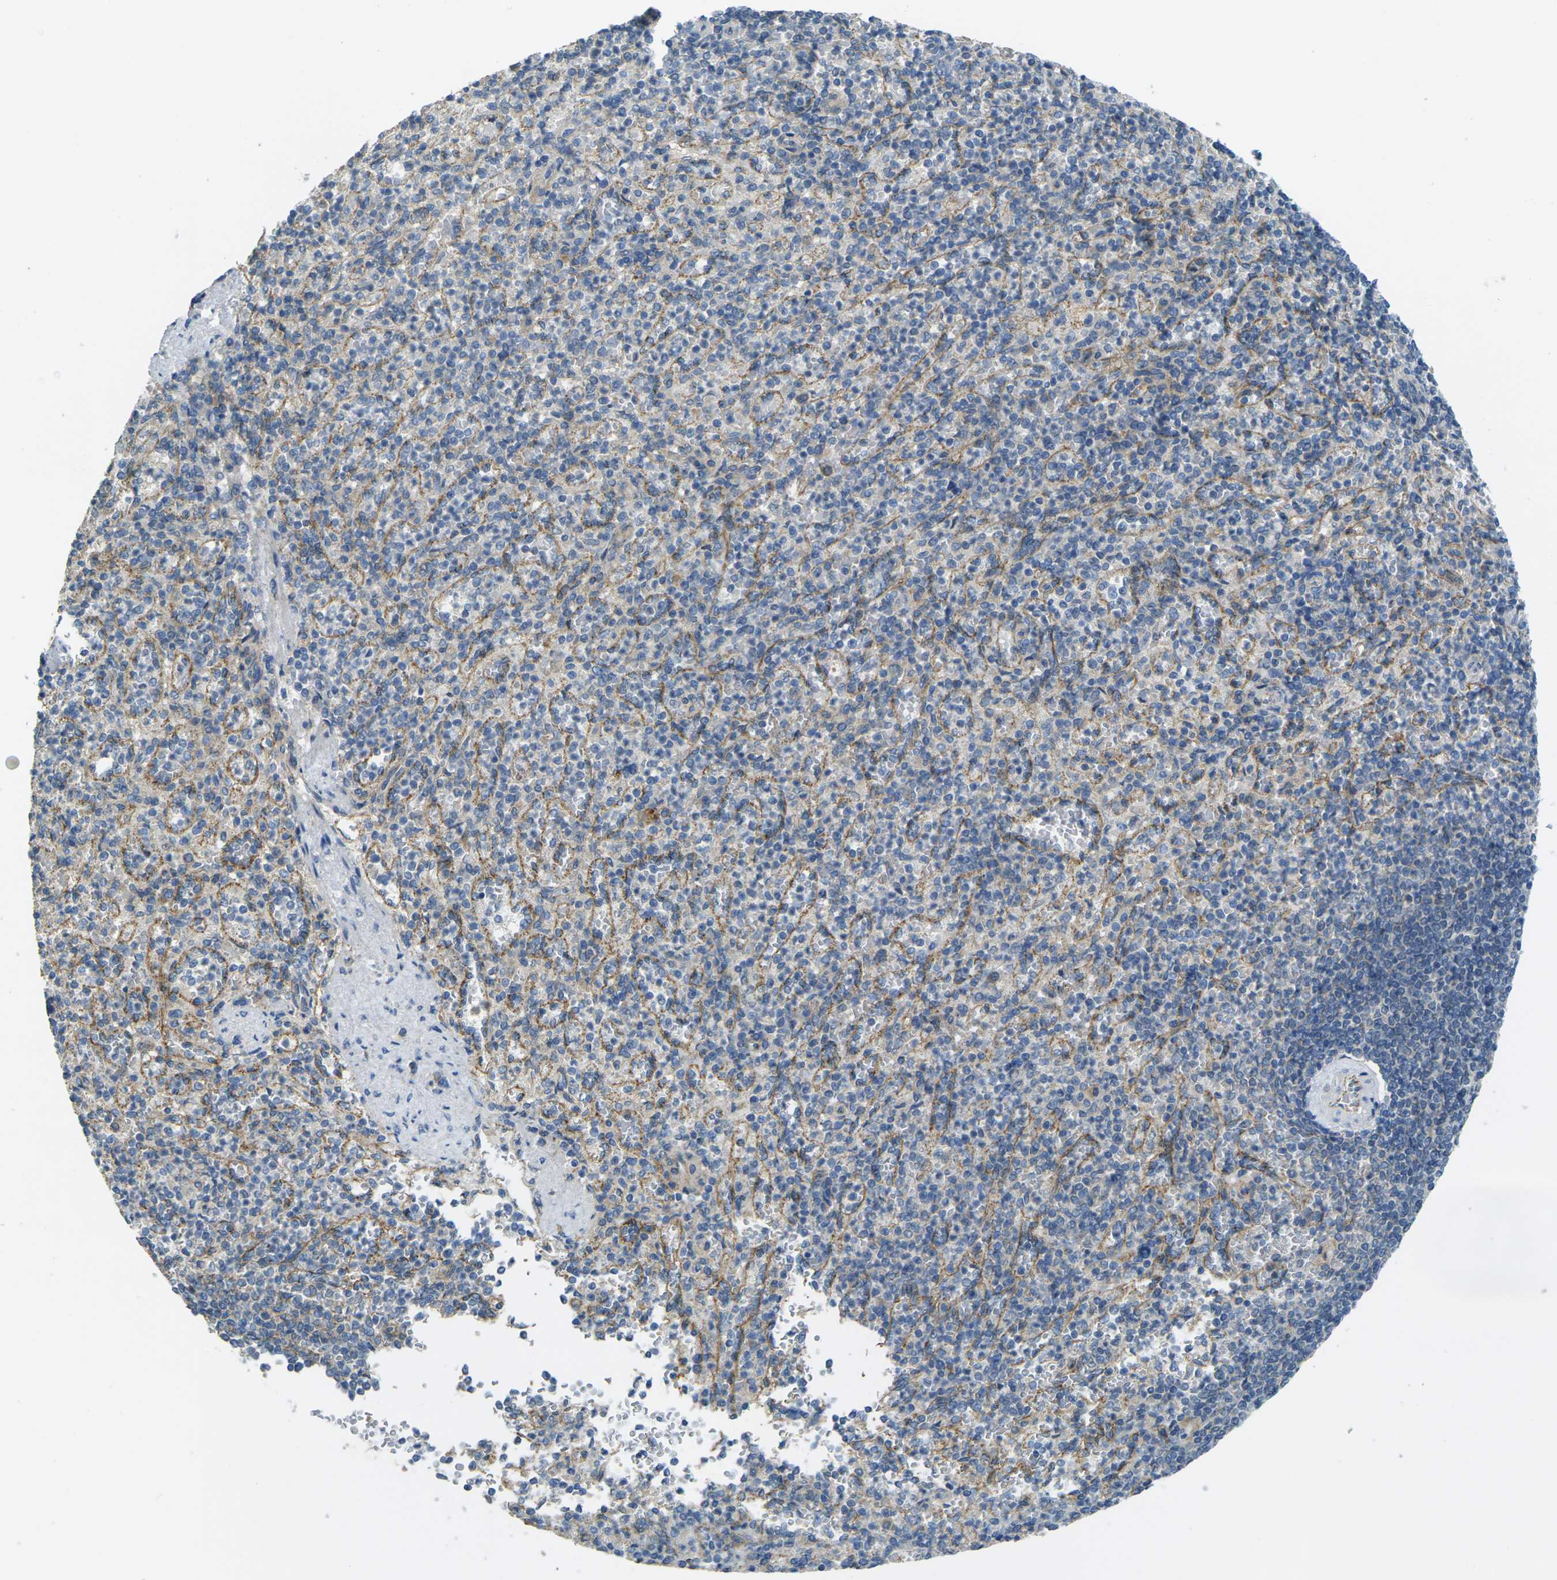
{"staining": {"intensity": "moderate", "quantity": "<25%", "location": "cytoplasmic/membranous"}, "tissue": "spleen", "cell_type": "Cells in red pulp", "image_type": "normal", "snomed": [{"axis": "morphology", "description": "Normal tissue, NOS"}, {"axis": "topography", "description": "Spleen"}], "caption": "Immunohistochemical staining of normal spleen shows <25% levels of moderate cytoplasmic/membranous protein expression in about <25% of cells in red pulp. (brown staining indicates protein expression, while blue staining denotes nuclei).", "gene": "RHBDD1", "patient": {"sex": "female", "age": 74}}